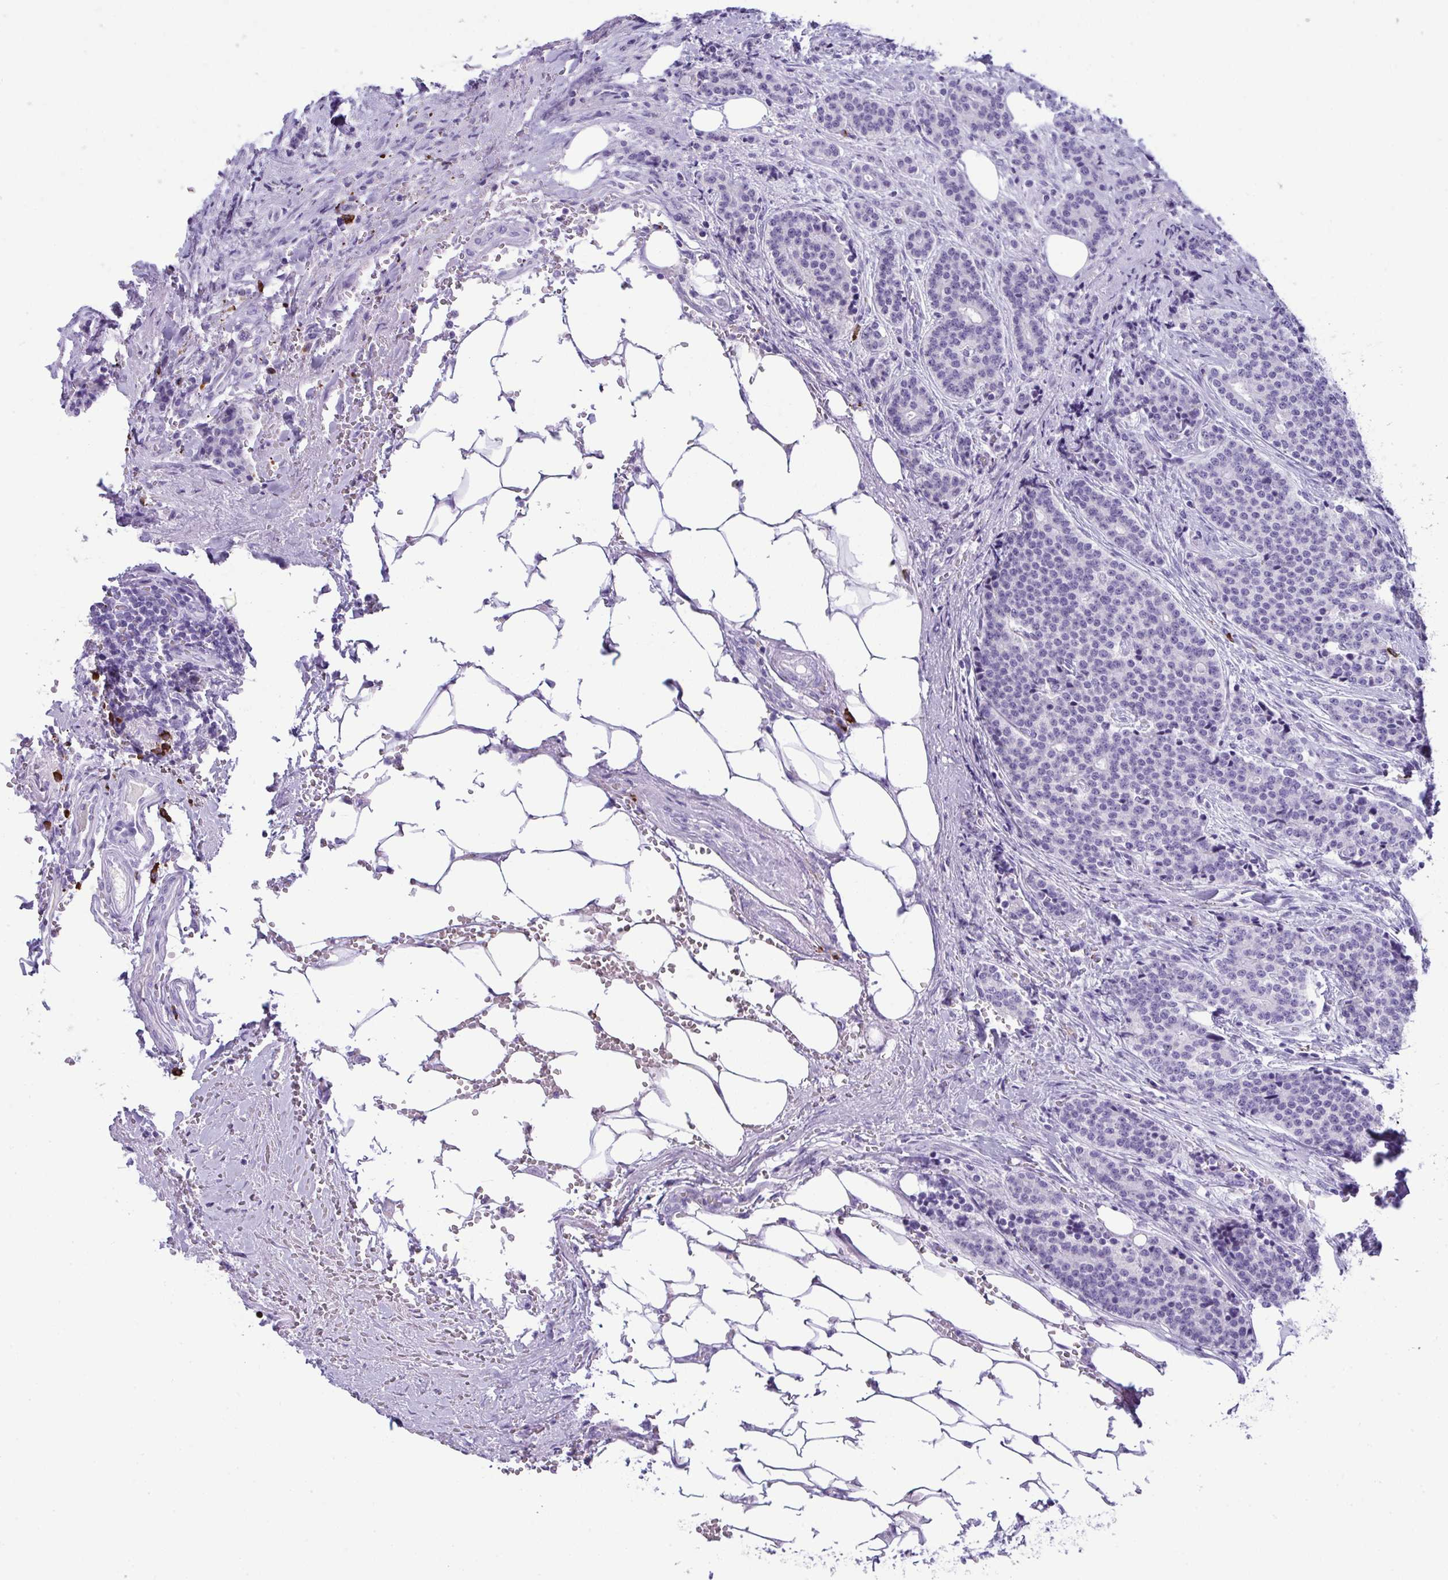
{"staining": {"intensity": "negative", "quantity": "none", "location": "none"}, "tissue": "carcinoid", "cell_type": "Tumor cells", "image_type": "cancer", "snomed": [{"axis": "morphology", "description": "Carcinoid, malignant, NOS"}, {"axis": "topography", "description": "Small intestine"}], "caption": "Immunohistochemical staining of human carcinoid reveals no significant staining in tumor cells.", "gene": "JCHAIN", "patient": {"sex": "female", "age": 73}}